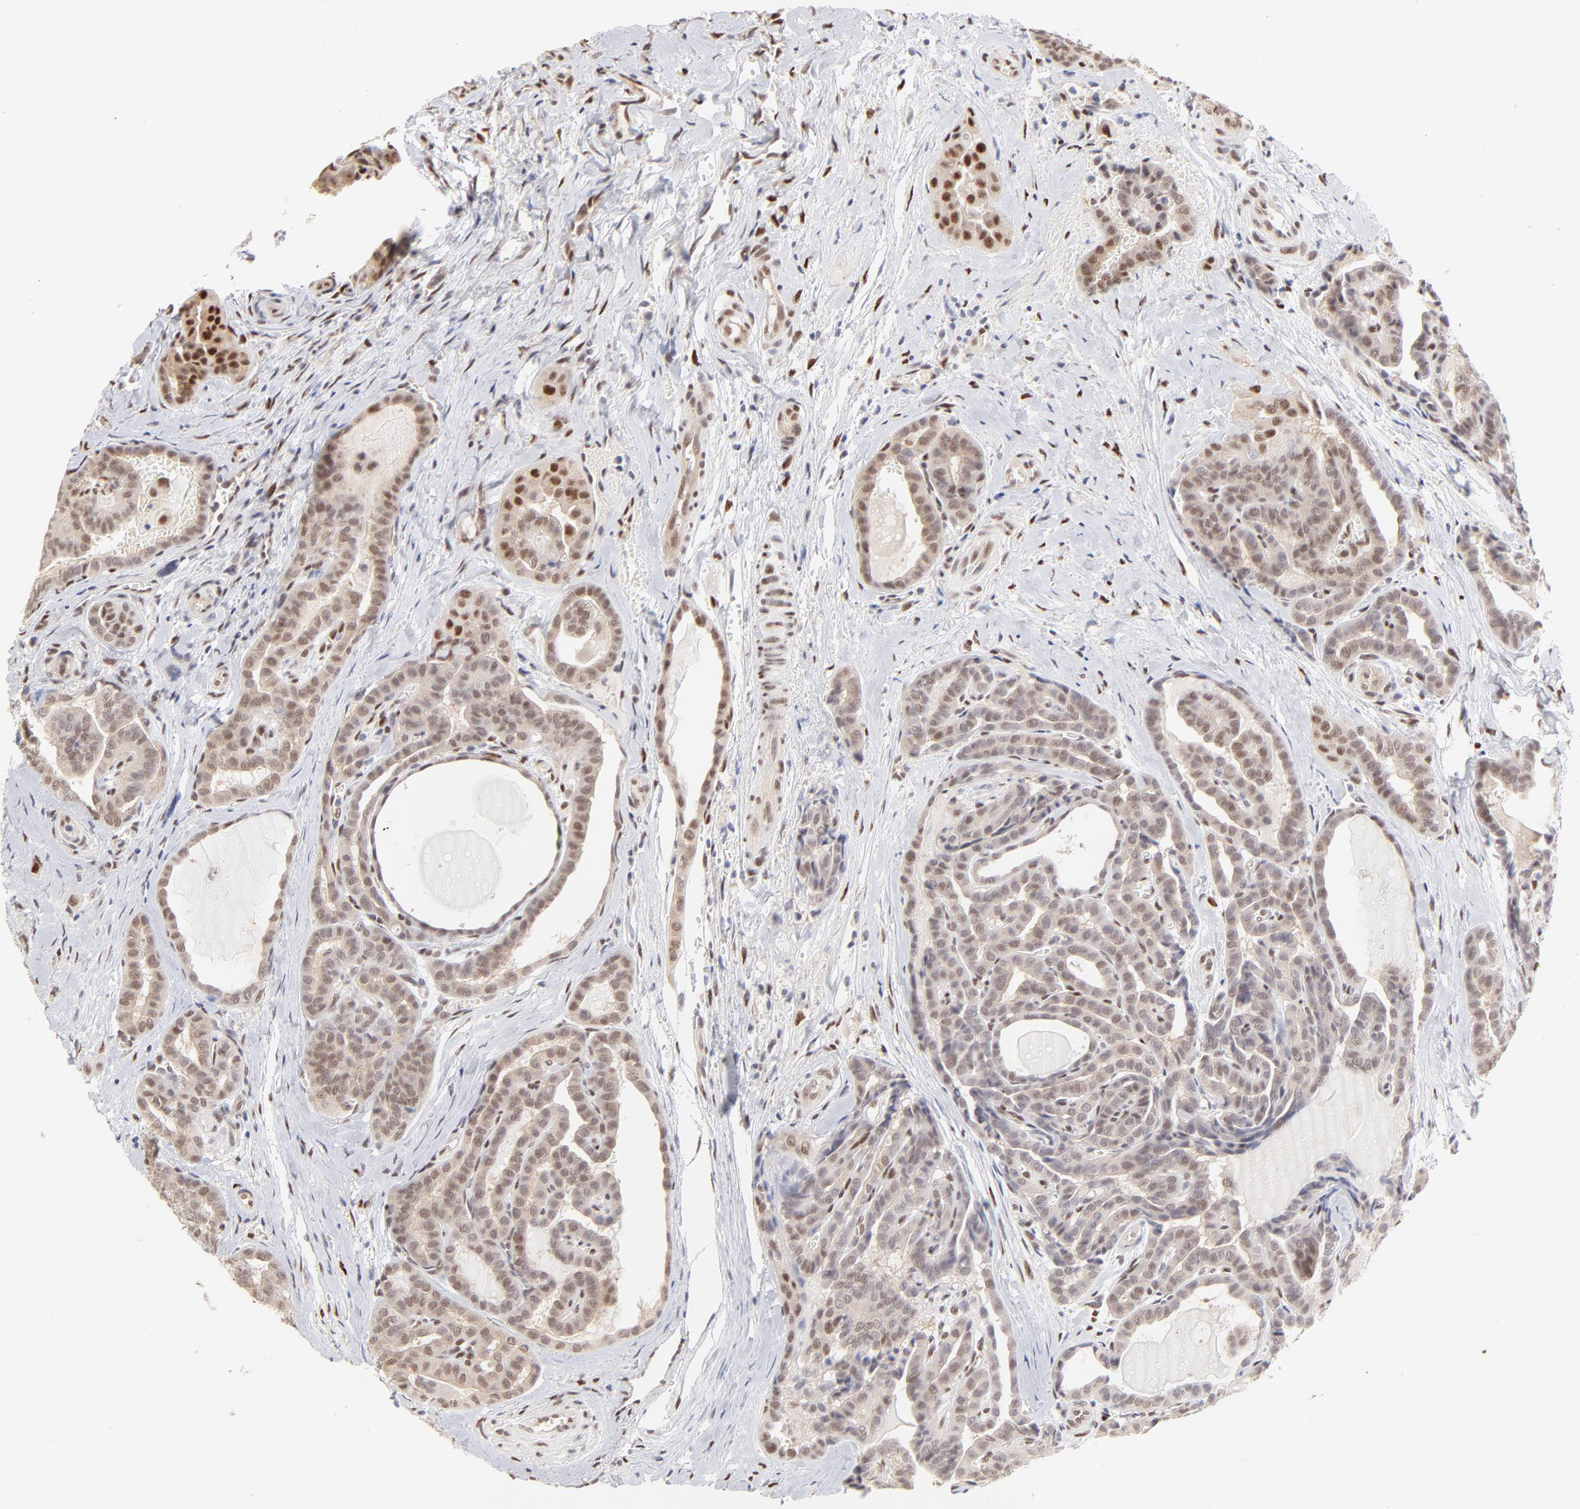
{"staining": {"intensity": "strong", "quantity": "25%-75%", "location": "nuclear"}, "tissue": "thyroid cancer", "cell_type": "Tumor cells", "image_type": "cancer", "snomed": [{"axis": "morphology", "description": "Carcinoma, NOS"}, {"axis": "topography", "description": "Thyroid gland"}], "caption": "A brown stain labels strong nuclear expression of a protein in thyroid cancer (carcinoma) tumor cells.", "gene": "STAT3", "patient": {"sex": "female", "age": 91}}